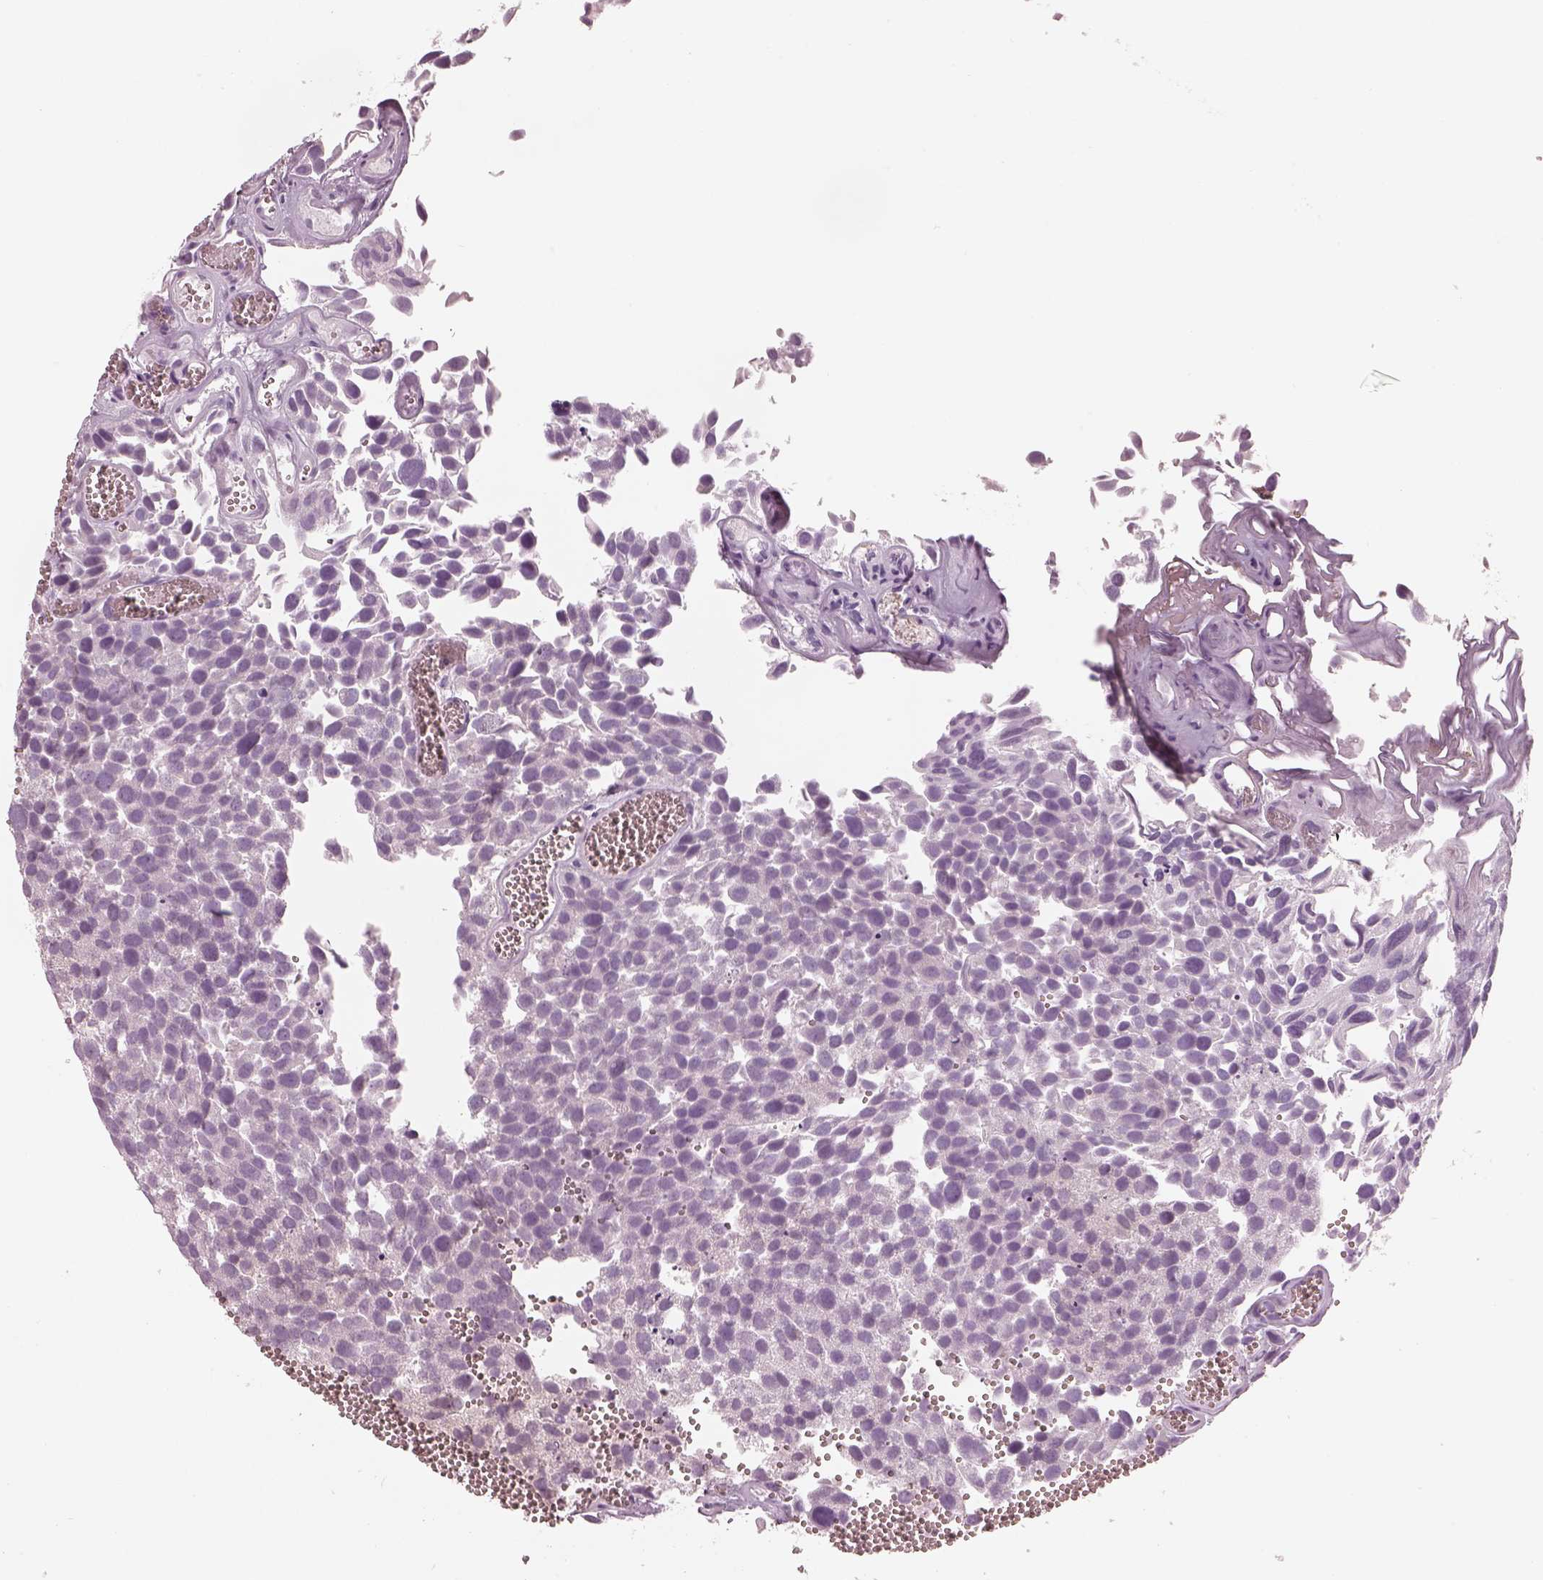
{"staining": {"intensity": "negative", "quantity": "none", "location": "none"}, "tissue": "urothelial cancer", "cell_type": "Tumor cells", "image_type": "cancer", "snomed": [{"axis": "morphology", "description": "Urothelial carcinoma, Low grade"}, {"axis": "topography", "description": "Urinary bladder"}], "caption": "Immunohistochemistry photomicrograph of urothelial cancer stained for a protein (brown), which exhibits no staining in tumor cells.", "gene": "CSH1", "patient": {"sex": "female", "age": 69}}